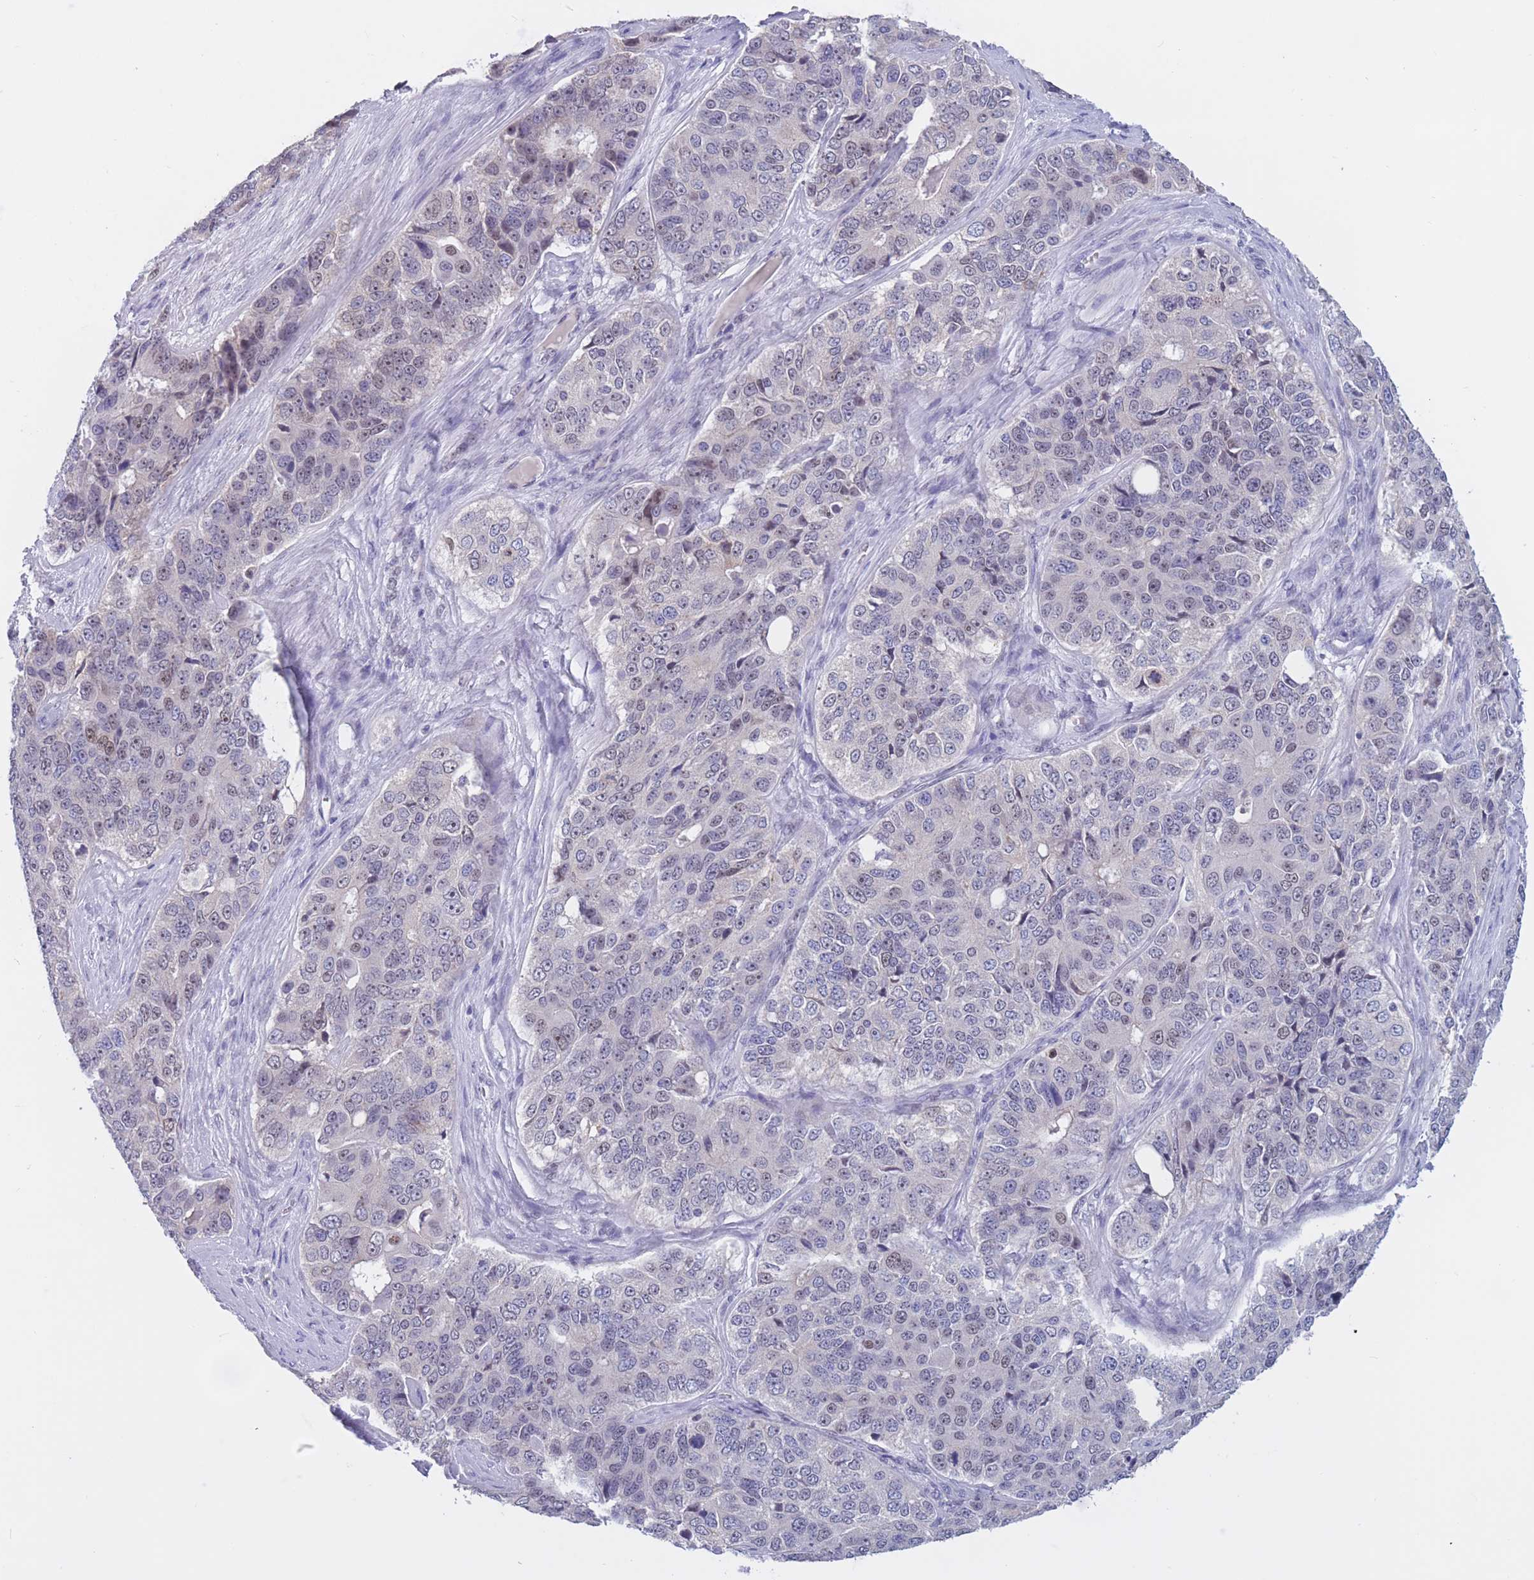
{"staining": {"intensity": "moderate", "quantity": "<25%", "location": "nuclear"}, "tissue": "ovarian cancer", "cell_type": "Tumor cells", "image_type": "cancer", "snomed": [{"axis": "morphology", "description": "Carcinoma, endometroid"}, {"axis": "topography", "description": "Ovary"}], "caption": "Immunohistochemical staining of endometroid carcinoma (ovarian) demonstrates low levels of moderate nuclear positivity in approximately <25% of tumor cells.", "gene": "BOP1", "patient": {"sex": "female", "age": 51}}